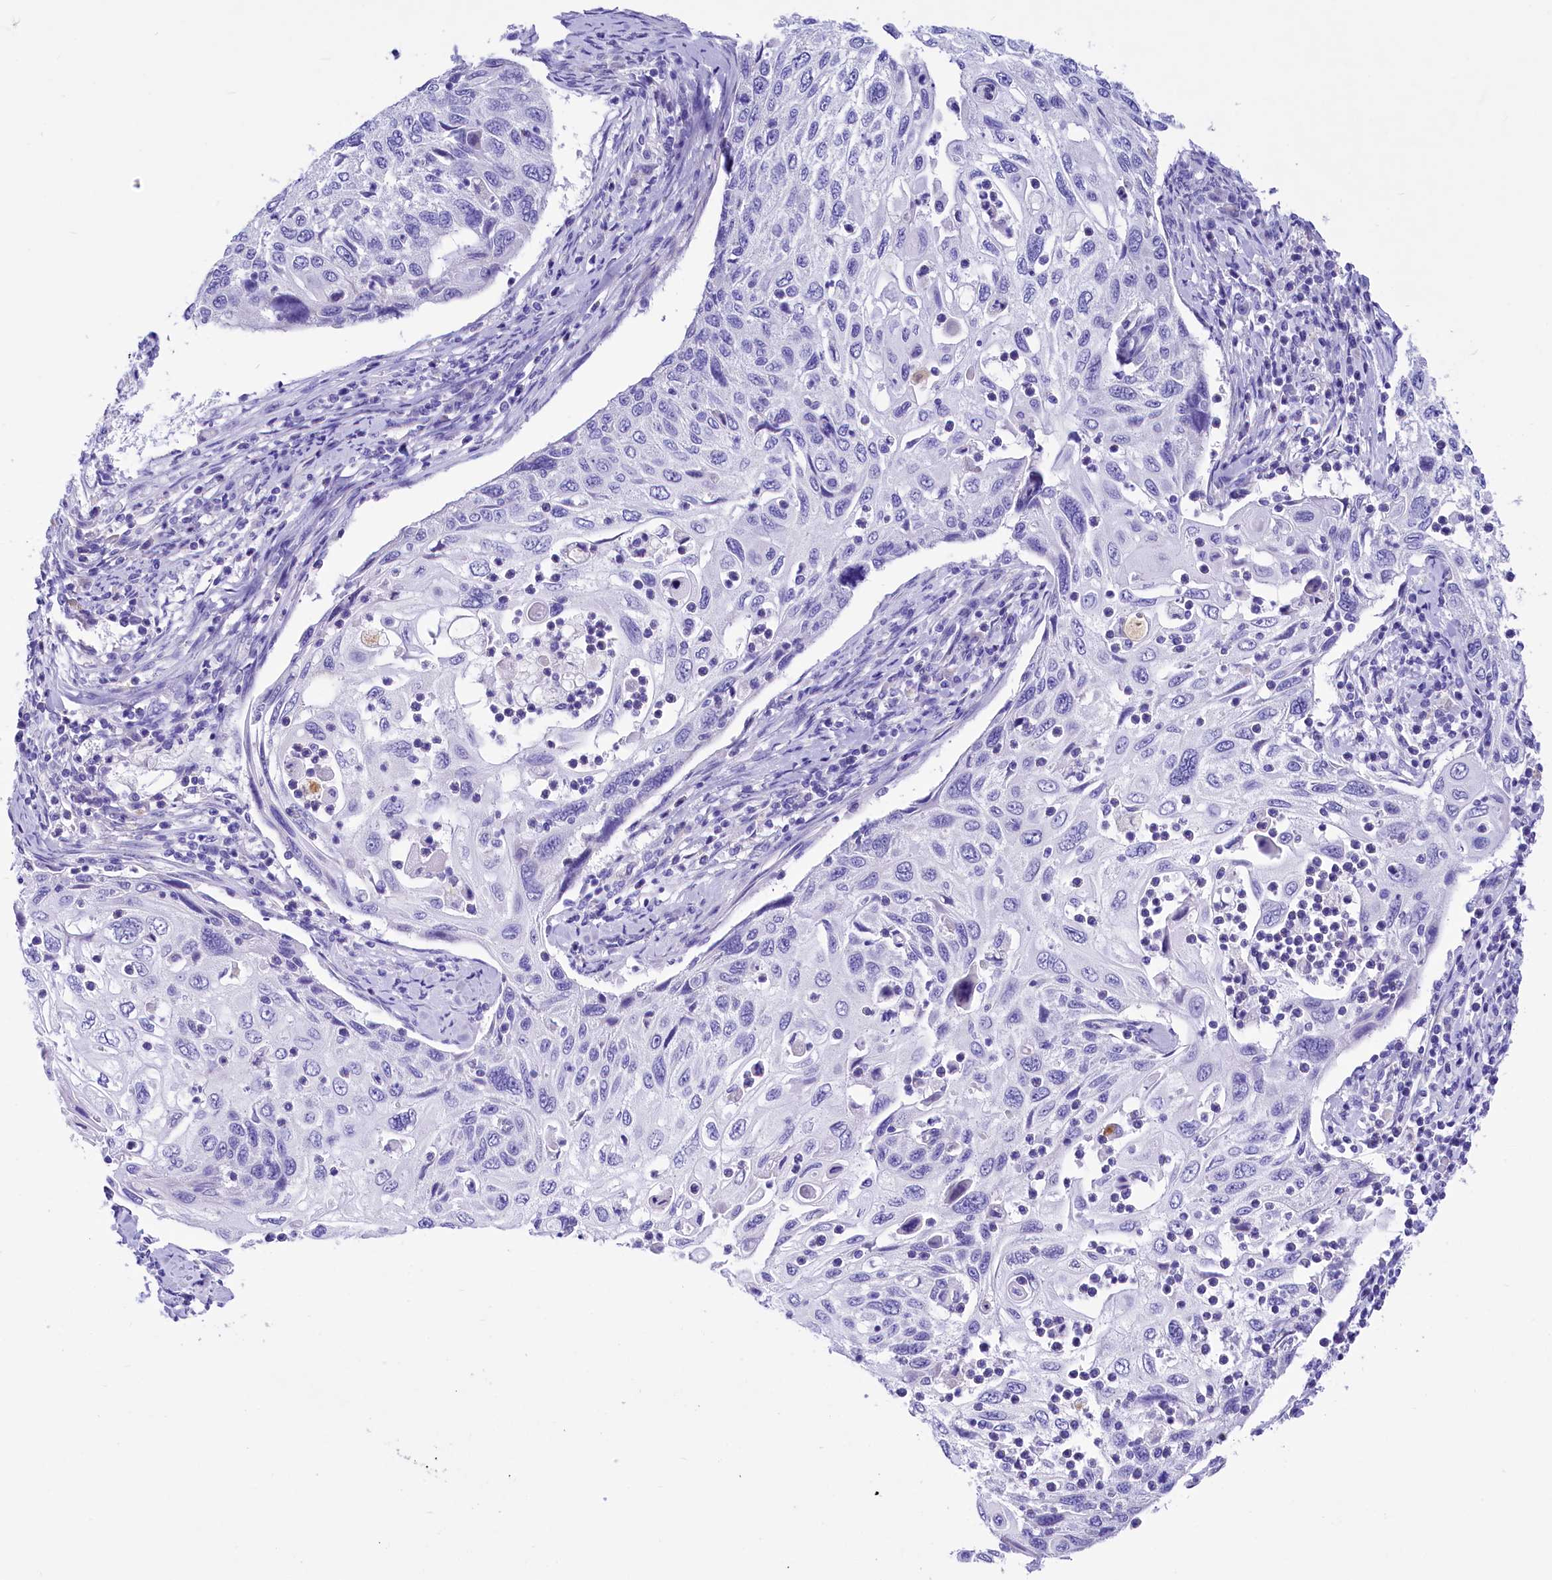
{"staining": {"intensity": "negative", "quantity": "none", "location": "none"}, "tissue": "cervical cancer", "cell_type": "Tumor cells", "image_type": "cancer", "snomed": [{"axis": "morphology", "description": "Squamous cell carcinoma, NOS"}, {"axis": "topography", "description": "Cervix"}], "caption": "Cervical cancer was stained to show a protein in brown. There is no significant expression in tumor cells. (Brightfield microscopy of DAB IHC at high magnification).", "gene": "TTC36", "patient": {"sex": "female", "age": 70}}